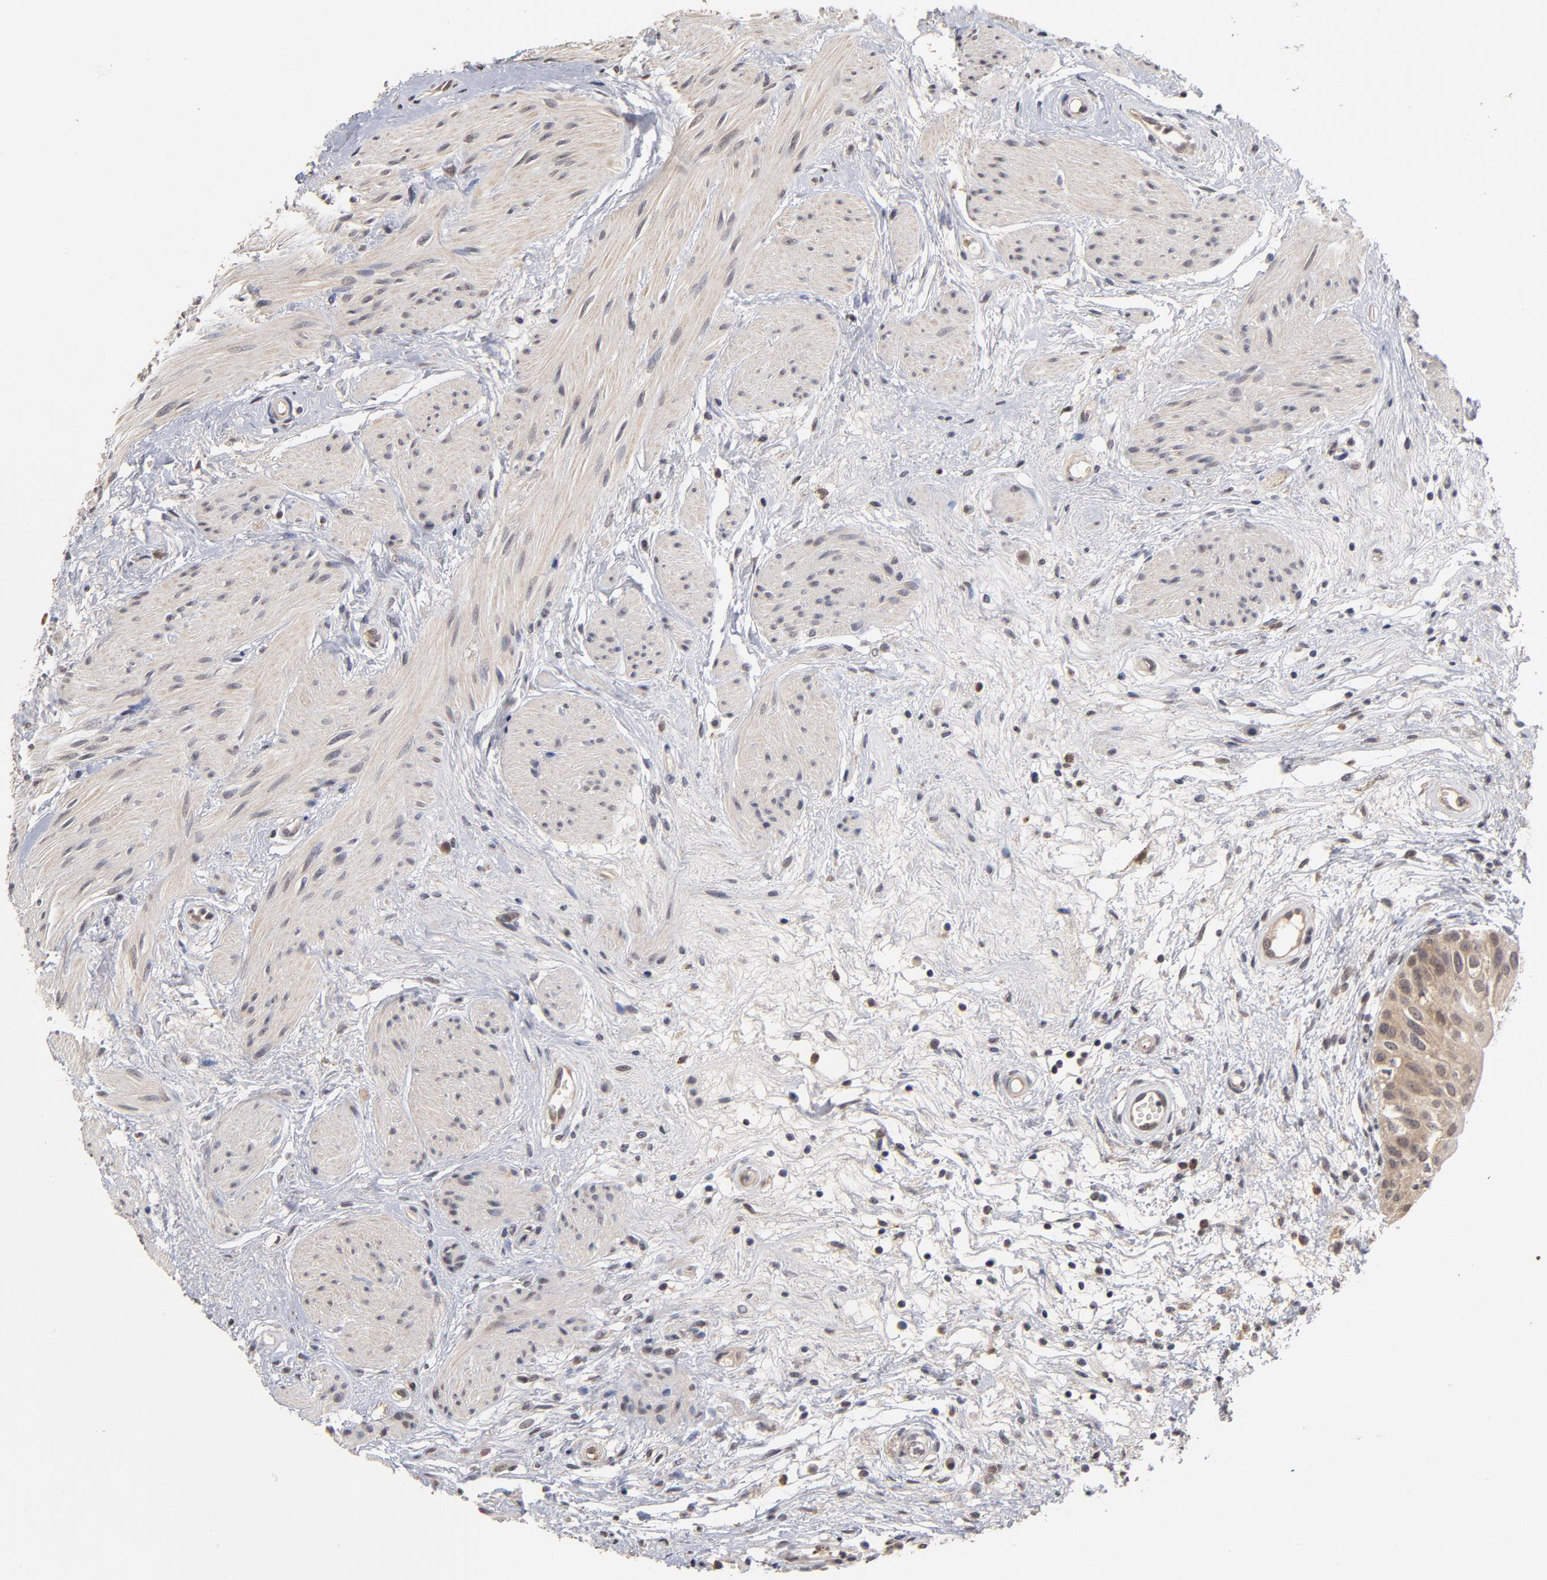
{"staining": {"intensity": "strong", "quantity": ">75%", "location": "cytoplasmic/membranous"}, "tissue": "urinary bladder", "cell_type": "Urothelial cells", "image_type": "normal", "snomed": [{"axis": "morphology", "description": "Normal tissue, NOS"}, {"axis": "topography", "description": "Urinary bladder"}], "caption": "A photomicrograph showing strong cytoplasmic/membranous expression in approximately >75% of urothelial cells in benign urinary bladder, as visualized by brown immunohistochemical staining.", "gene": "ASB8", "patient": {"sex": "female", "age": 55}}